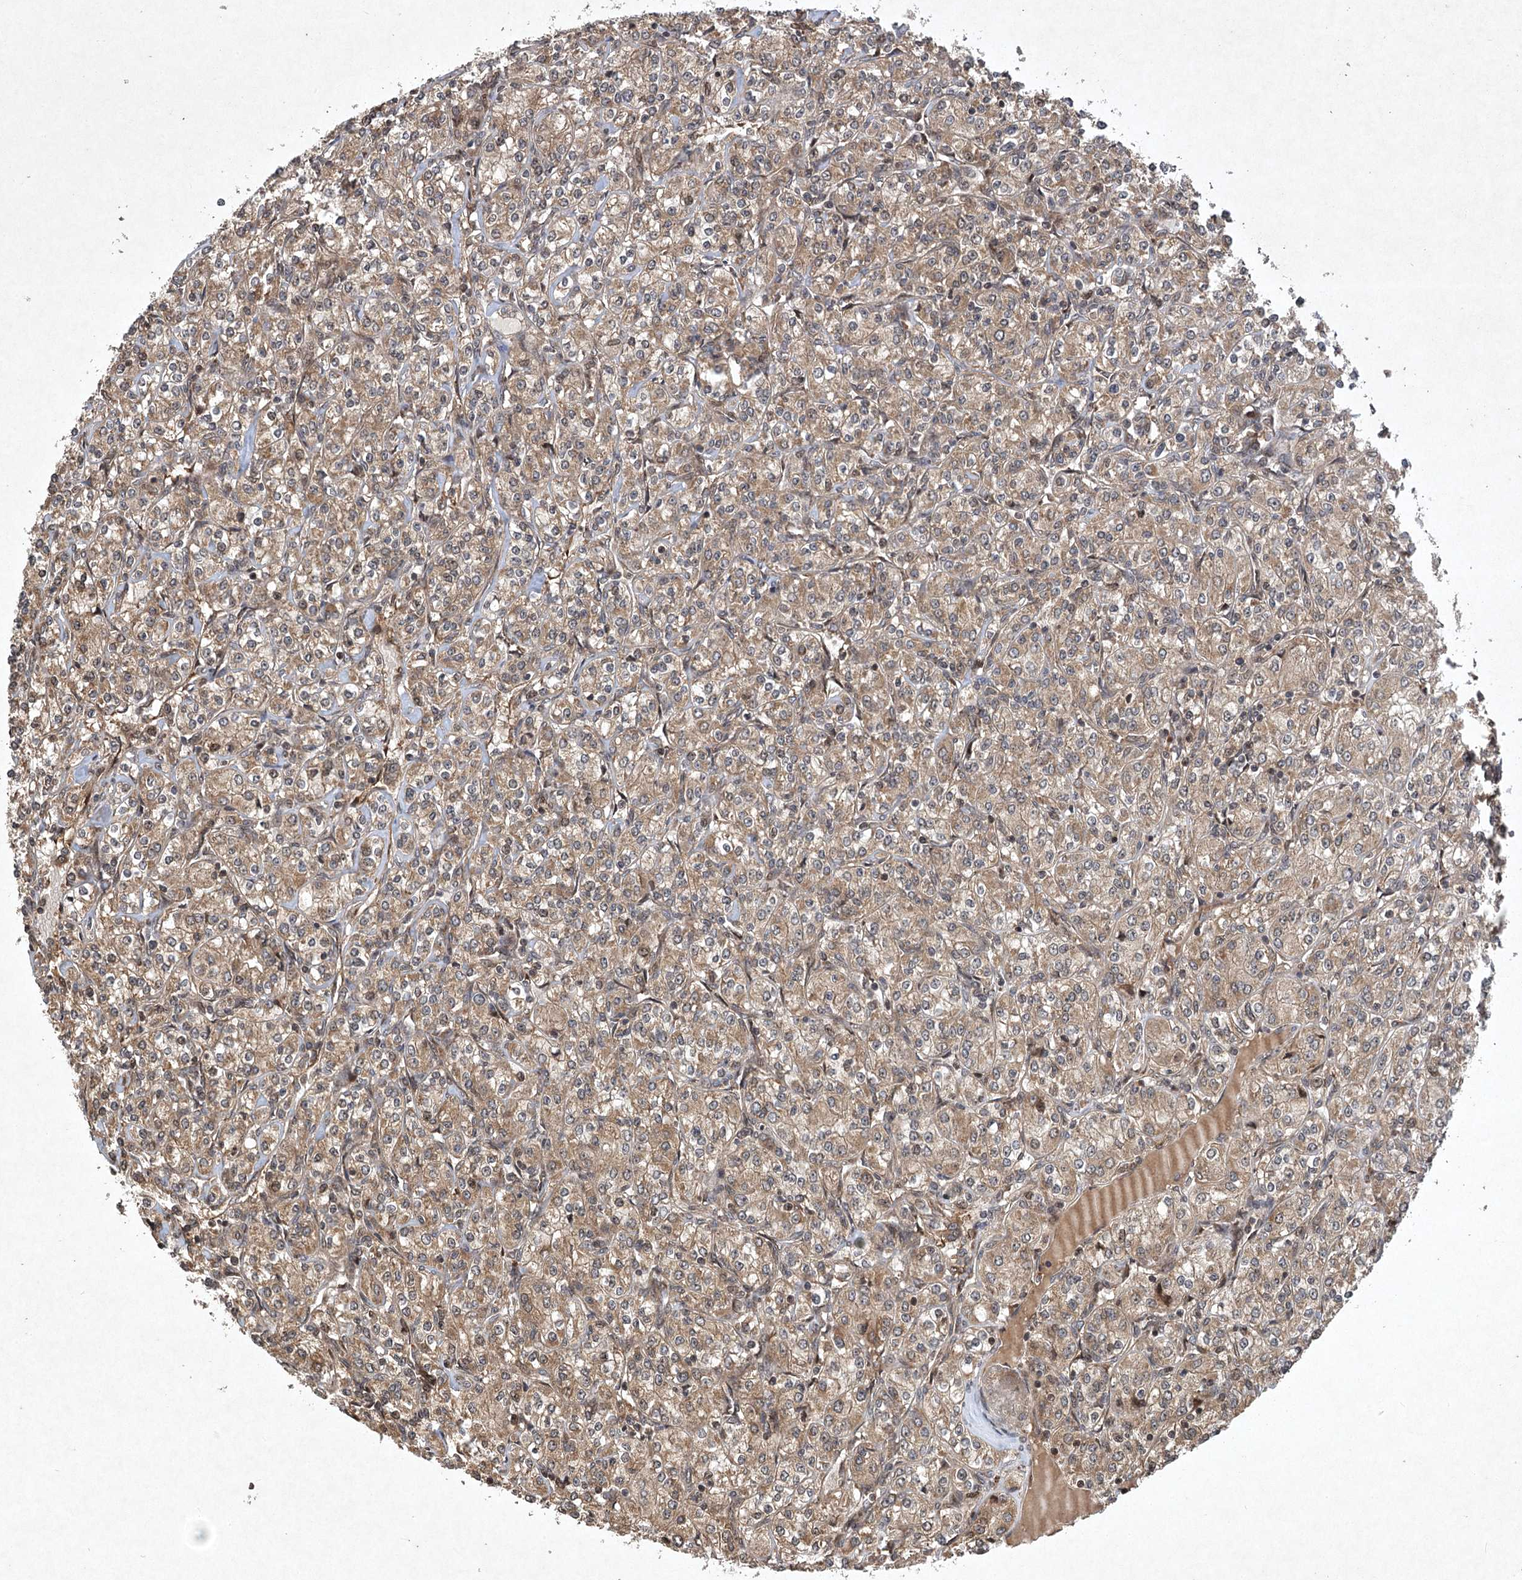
{"staining": {"intensity": "weak", "quantity": ">75%", "location": "cytoplasmic/membranous"}, "tissue": "renal cancer", "cell_type": "Tumor cells", "image_type": "cancer", "snomed": [{"axis": "morphology", "description": "Adenocarcinoma, NOS"}, {"axis": "topography", "description": "Kidney"}], "caption": "Immunohistochemical staining of human adenocarcinoma (renal) exhibits low levels of weak cytoplasmic/membranous protein expression in approximately >75% of tumor cells. The staining was performed using DAB to visualize the protein expression in brown, while the nuclei were stained in blue with hematoxylin (Magnification: 20x).", "gene": "INSIG2", "patient": {"sex": "male", "age": 77}}